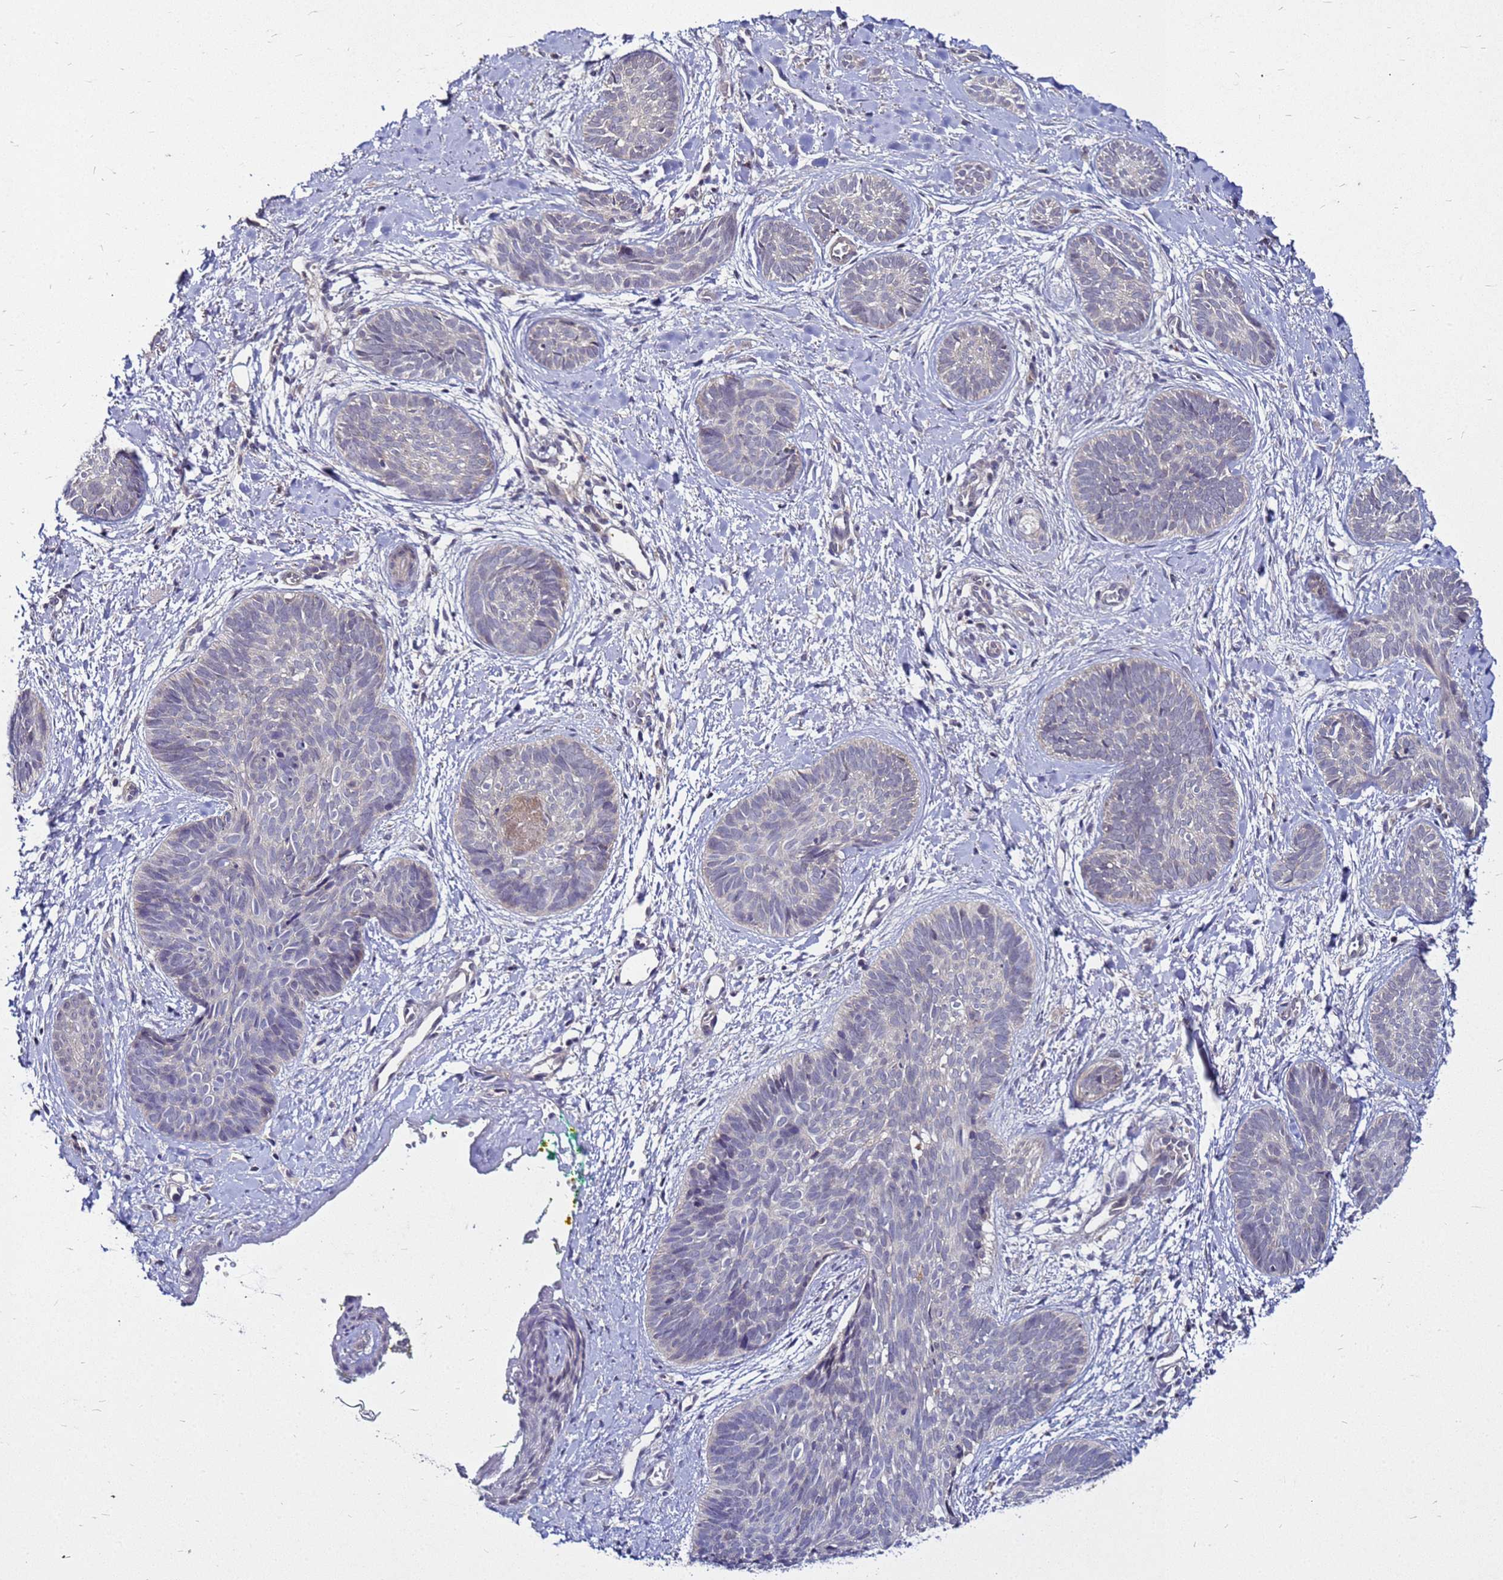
{"staining": {"intensity": "negative", "quantity": "none", "location": "none"}, "tissue": "skin cancer", "cell_type": "Tumor cells", "image_type": "cancer", "snomed": [{"axis": "morphology", "description": "Basal cell carcinoma"}, {"axis": "topography", "description": "Skin"}], "caption": "IHC image of skin basal cell carcinoma stained for a protein (brown), which exhibits no positivity in tumor cells.", "gene": "SAT1", "patient": {"sex": "female", "age": 81}}